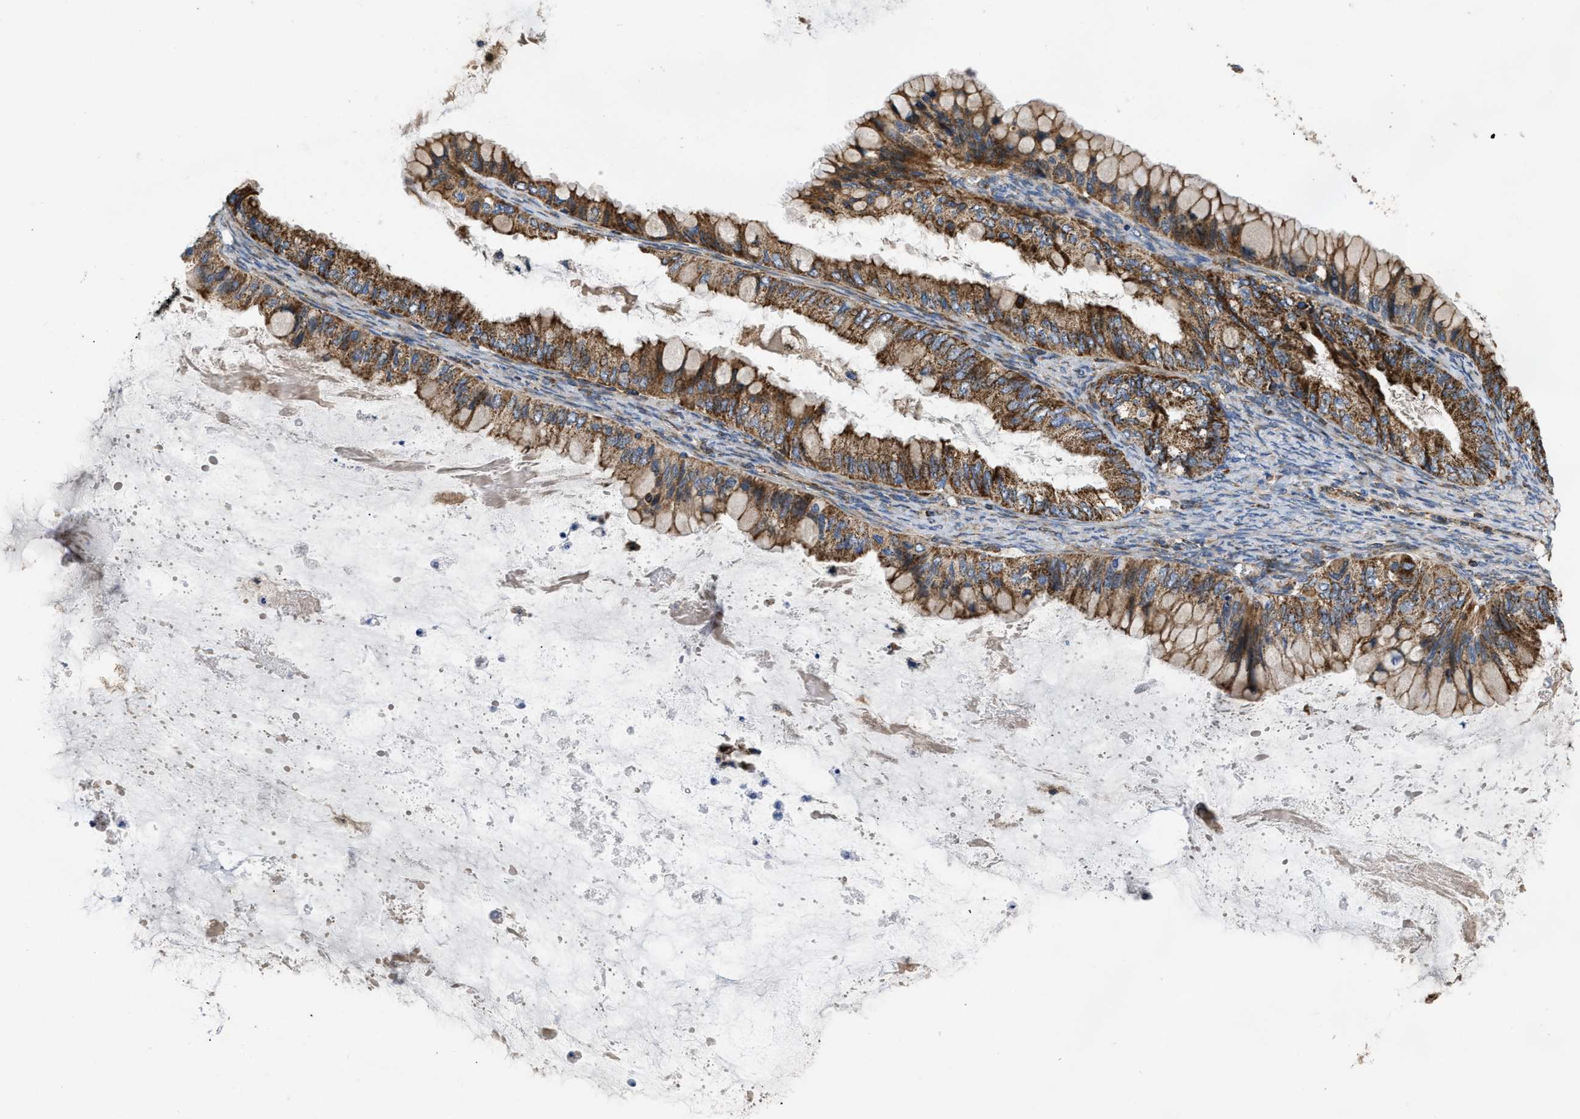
{"staining": {"intensity": "strong", "quantity": ">75%", "location": "cytoplasmic/membranous"}, "tissue": "ovarian cancer", "cell_type": "Tumor cells", "image_type": "cancer", "snomed": [{"axis": "morphology", "description": "Cystadenocarcinoma, mucinous, NOS"}, {"axis": "topography", "description": "Ovary"}], "caption": "A brown stain highlights strong cytoplasmic/membranous positivity of a protein in mucinous cystadenocarcinoma (ovarian) tumor cells.", "gene": "OPTN", "patient": {"sex": "female", "age": 80}}